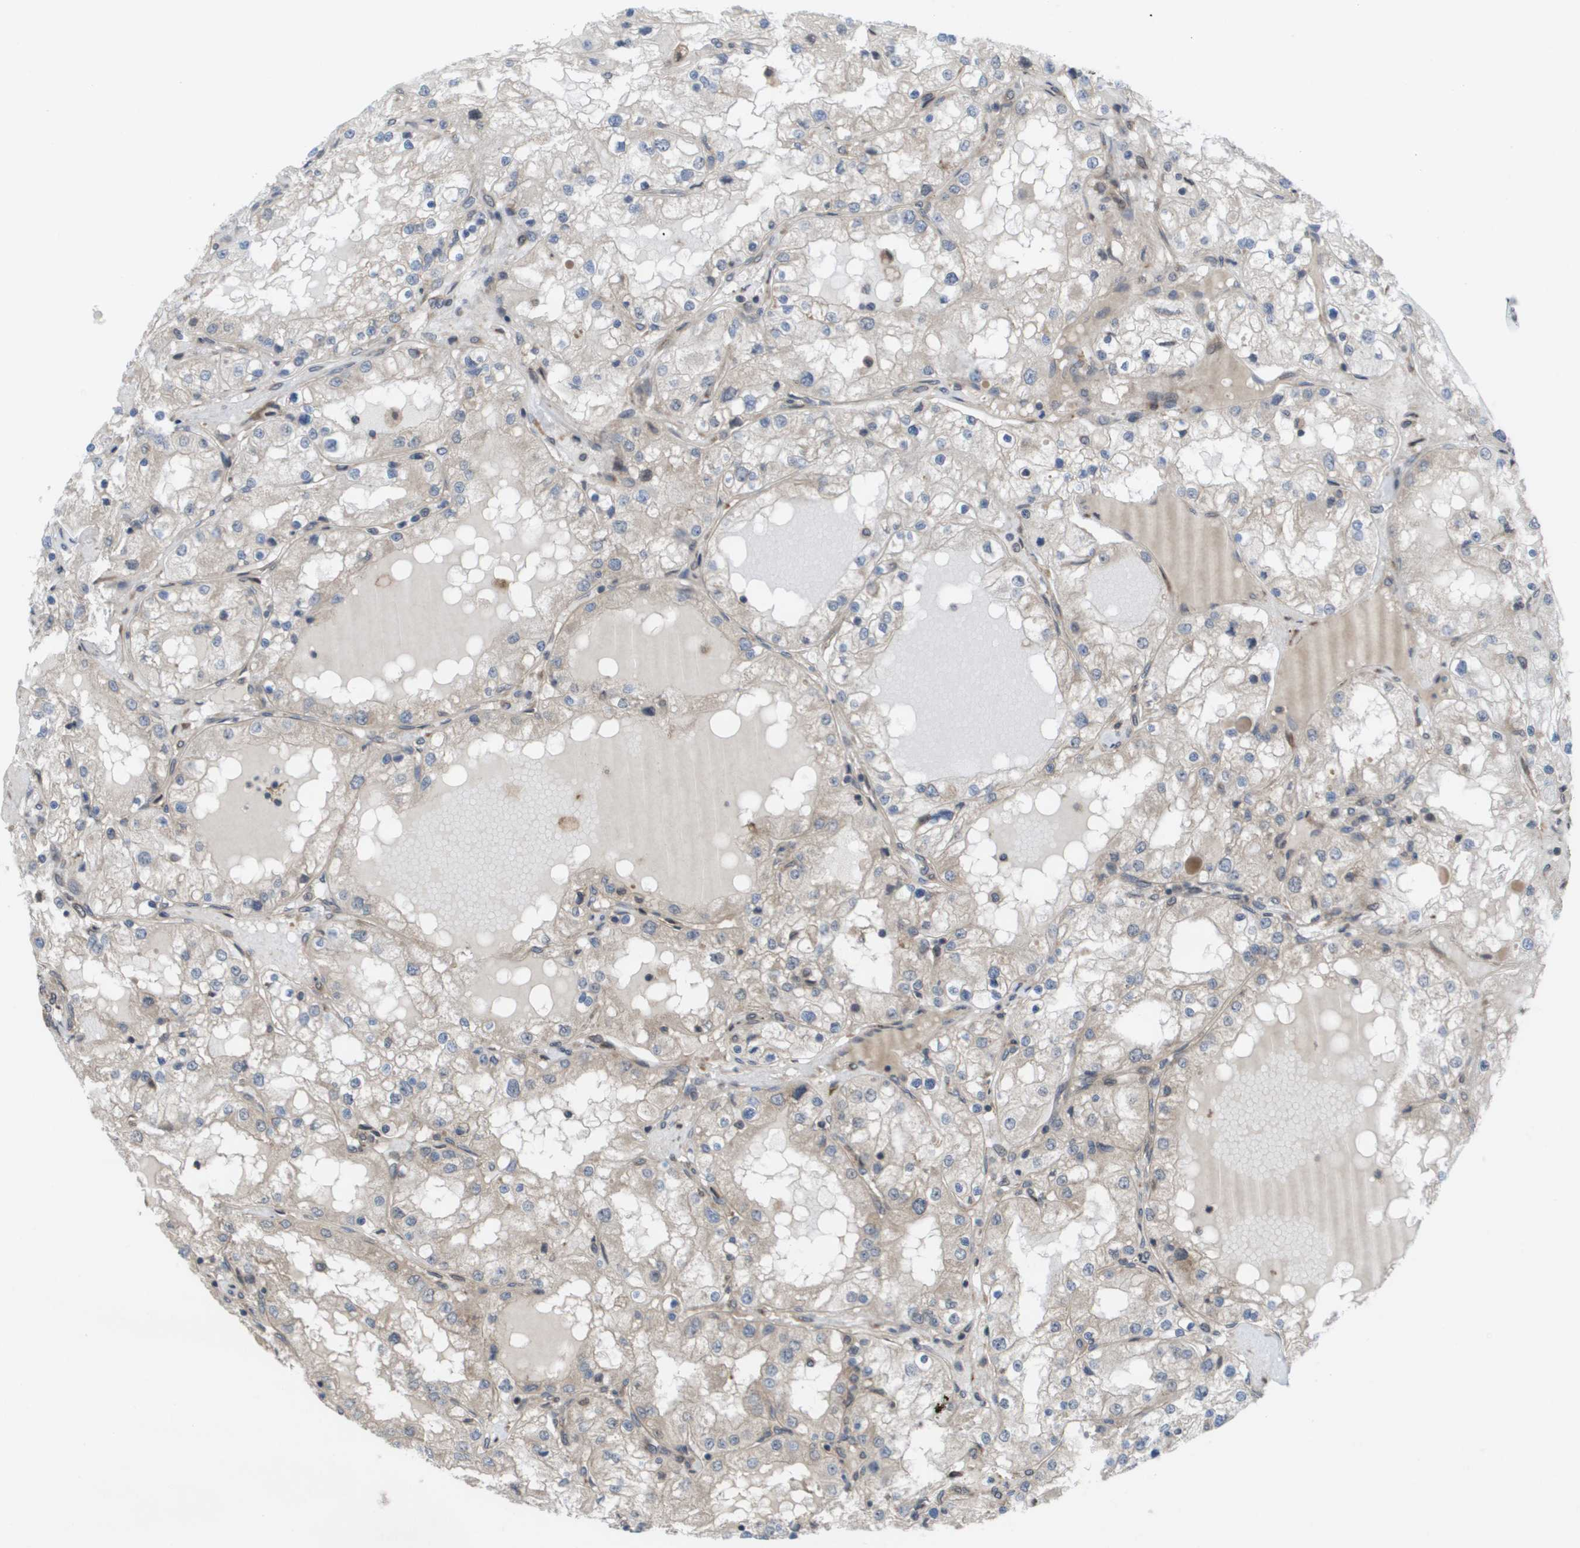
{"staining": {"intensity": "weak", "quantity": "<25%", "location": "cytoplasmic/membranous"}, "tissue": "renal cancer", "cell_type": "Tumor cells", "image_type": "cancer", "snomed": [{"axis": "morphology", "description": "Adenocarcinoma, NOS"}, {"axis": "topography", "description": "Kidney"}], "caption": "Micrograph shows no protein staining in tumor cells of adenocarcinoma (renal) tissue.", "gene": "CTPS2", "patient": {"sex": "male", "age": 68}}